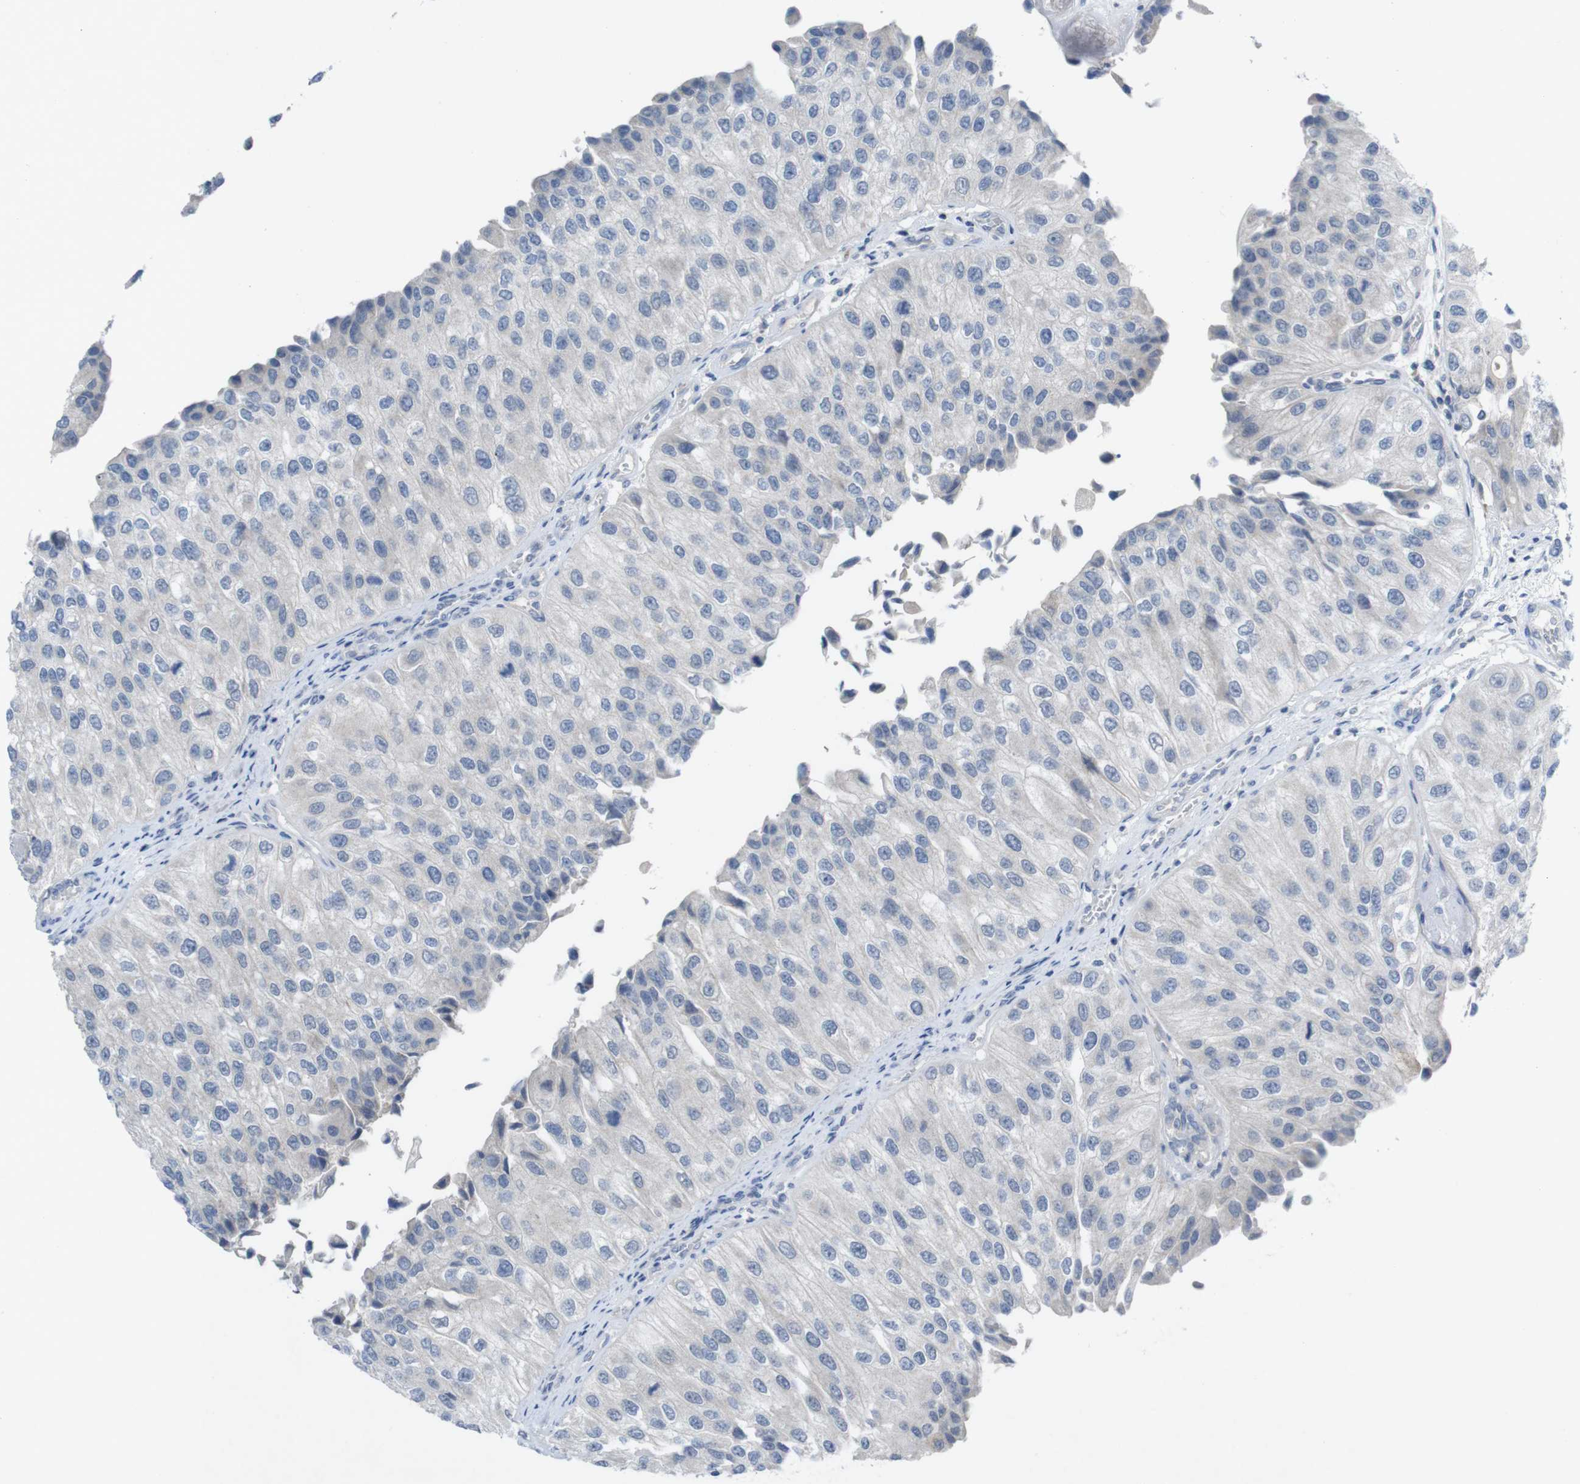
{"staining": {"intensity": "negative", "quantity": "none", "location": "none"}, "tissue": "urothelial cancer", "cell_type": "Tumor cells", "image_type": "cancer", "snomed": [{"axis": "morphology", "description": "Urothelial carcinoma, High grade"}, {"axis": "topography", "description": "Kidney"}, {"axis": "topography", "description": "Urinary bladder"}], "caption": "Immunohistochemistry (IHC) histopathology image of human urothelial carcinoma (high-grade) stained for a protein (brown), which displays no expression in tumor cells.", "gene": "SLAMF7", "patient": {"sex": "male", "age": 77}}